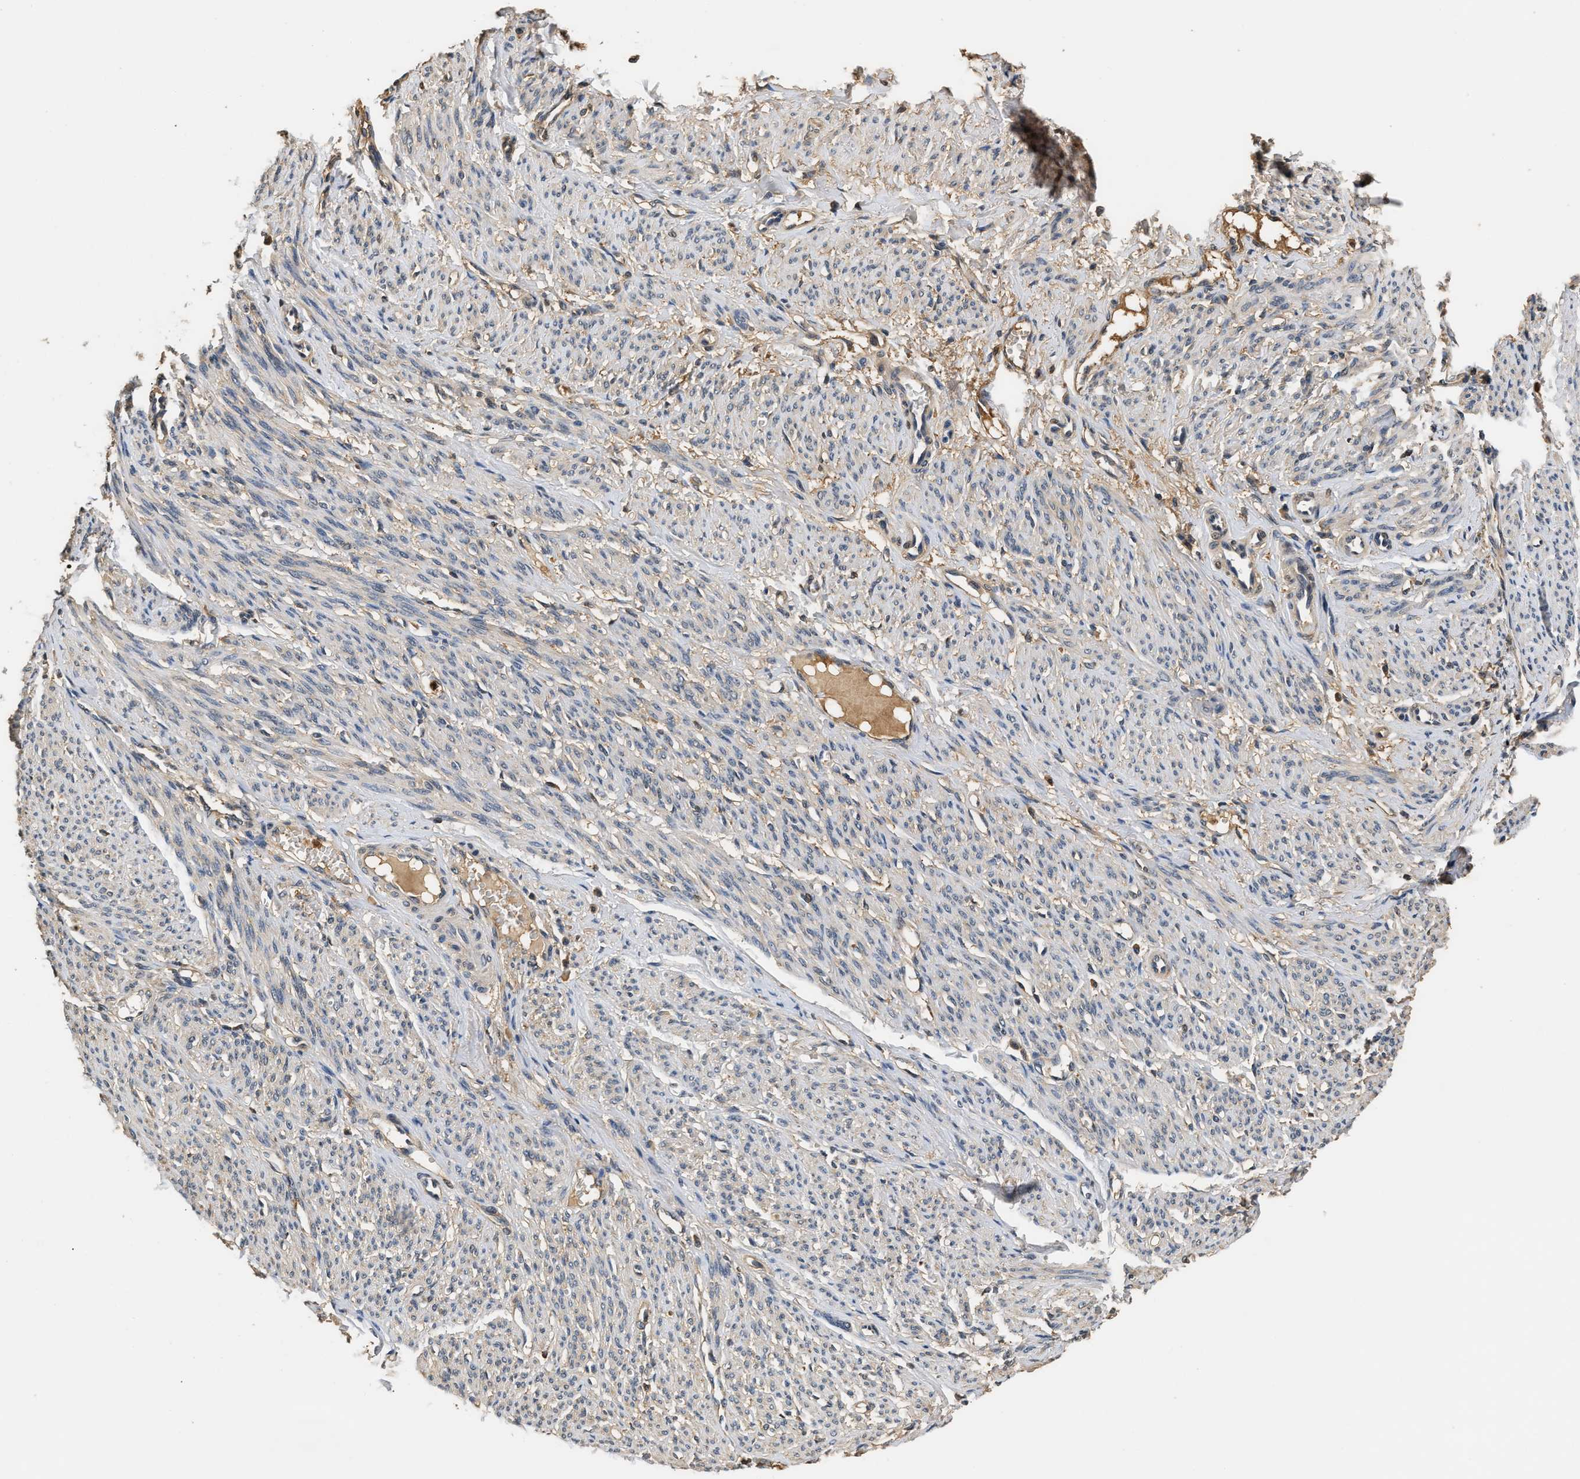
{"staining": {"intensity": "negative", "quantity": "none", "location": "none"}, "tissue": "smooth muscle", "cell_type": "Smooth muscle cells", "image_type": "normal", "snomed": [{"axis": "morphology", "description": "Normal tissue, NOS"}, {"axis": "topography", "description": "Smooth muscle"}, {"axis": "topography", "description": "Colon"}], "caption": "Micrograph shows no protein expression in smooth muscle cells of benign smooth muscle.", "gene": "GPI", "patient": {"sex": "male", "age": 67}}